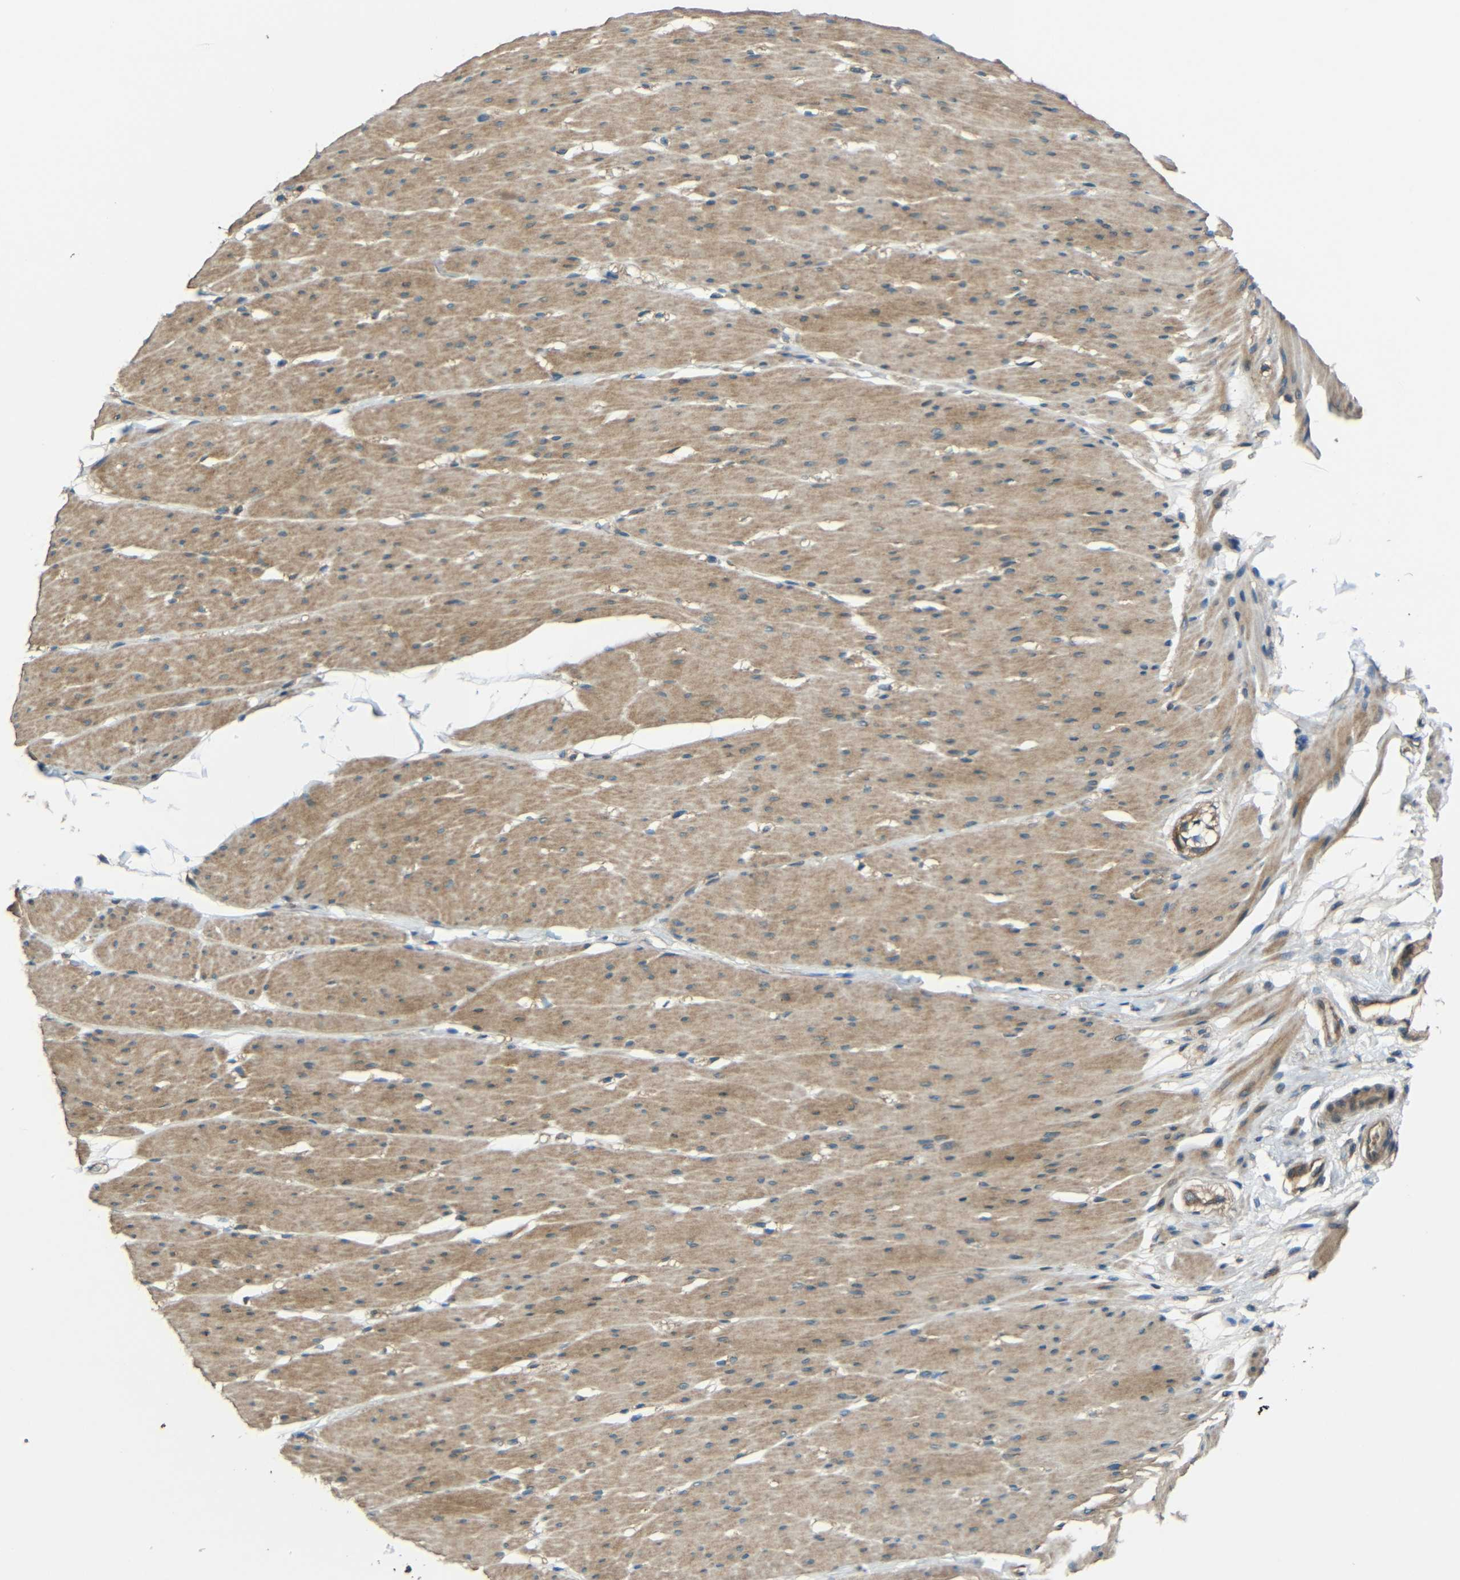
{"staining": {"intensity": "moderate", "quantity": "25%-75%", "location": "cytoplasmic/membranous"}, "tissue": "smooth muscle", "cell_type": "Smooth muscle cells", "image_type": "normal", "snomed": [{"axis": "morphology", "description": "Normal tissue, NOS"}, {"axis": "topography", "description": "Smooth muscle"}, {"axis": "topography", "description": "Colon"}], "caption": "Protein analysis of unremarkable smooth muscle exhibits moderate cytoplasmic/membranous staining in approximately 25%-75% of smooth muscle cells.", "gene": "ACACA", "patient": {"sex": "male", "age": 67}}